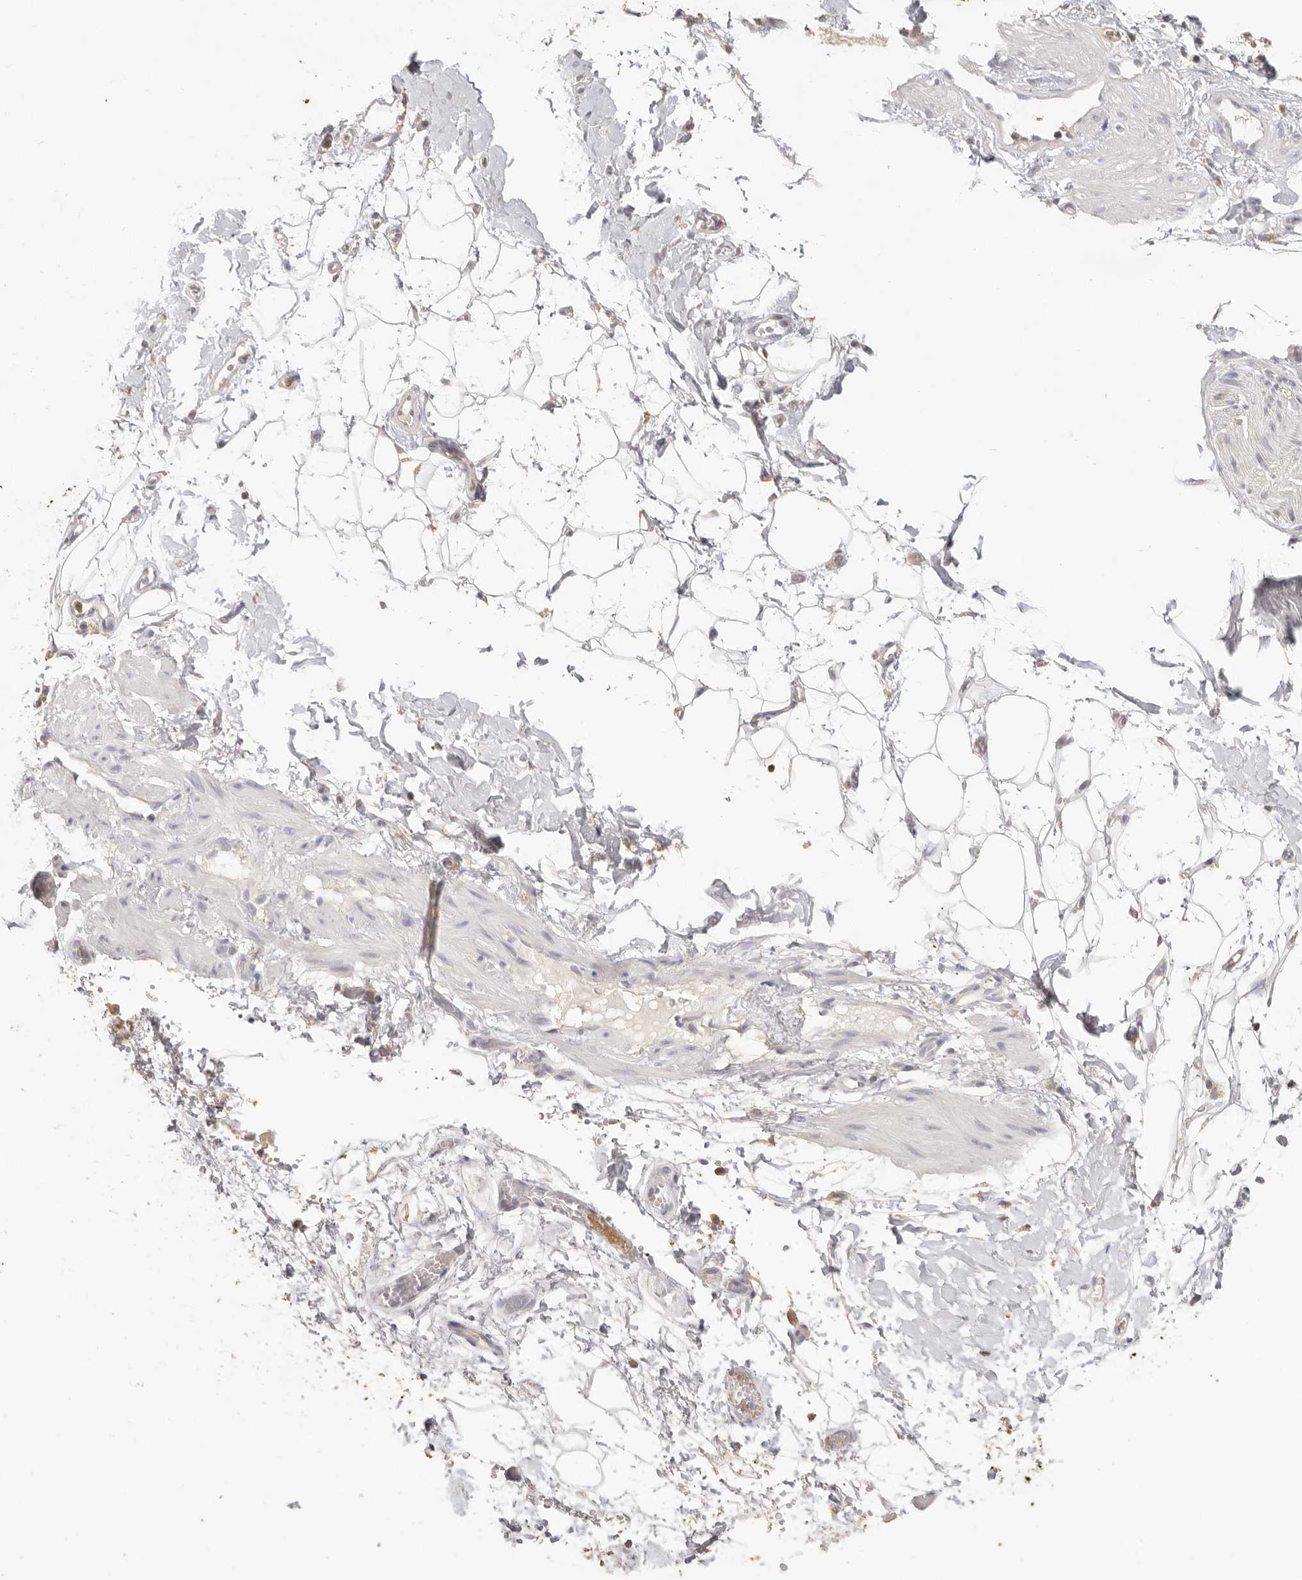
{"staining": {"intensity": "negative", "quantity": "none", "location": "none"}, "tissue": "adipose tissue", "cell_type": "Adipocytes", "image_type": "normal", "snomed": [{"axis": "morphology", "description": "Normal tissue, NOS"}, {"axis": "morphology", "description": "Adenocarcinoma, NOS"}, {"axis": "topography", "description": "Pancreas"}, {"axis": "topography", "description": "Peripheral nerve tissue"}], "caption": "High power microscopy histopathology image of an IHC micrograph of normal adipose tissue, revealing no significant staining in adipocytes.", "gene": "CSK", "patient": {"sex": "male", "age": 59}}